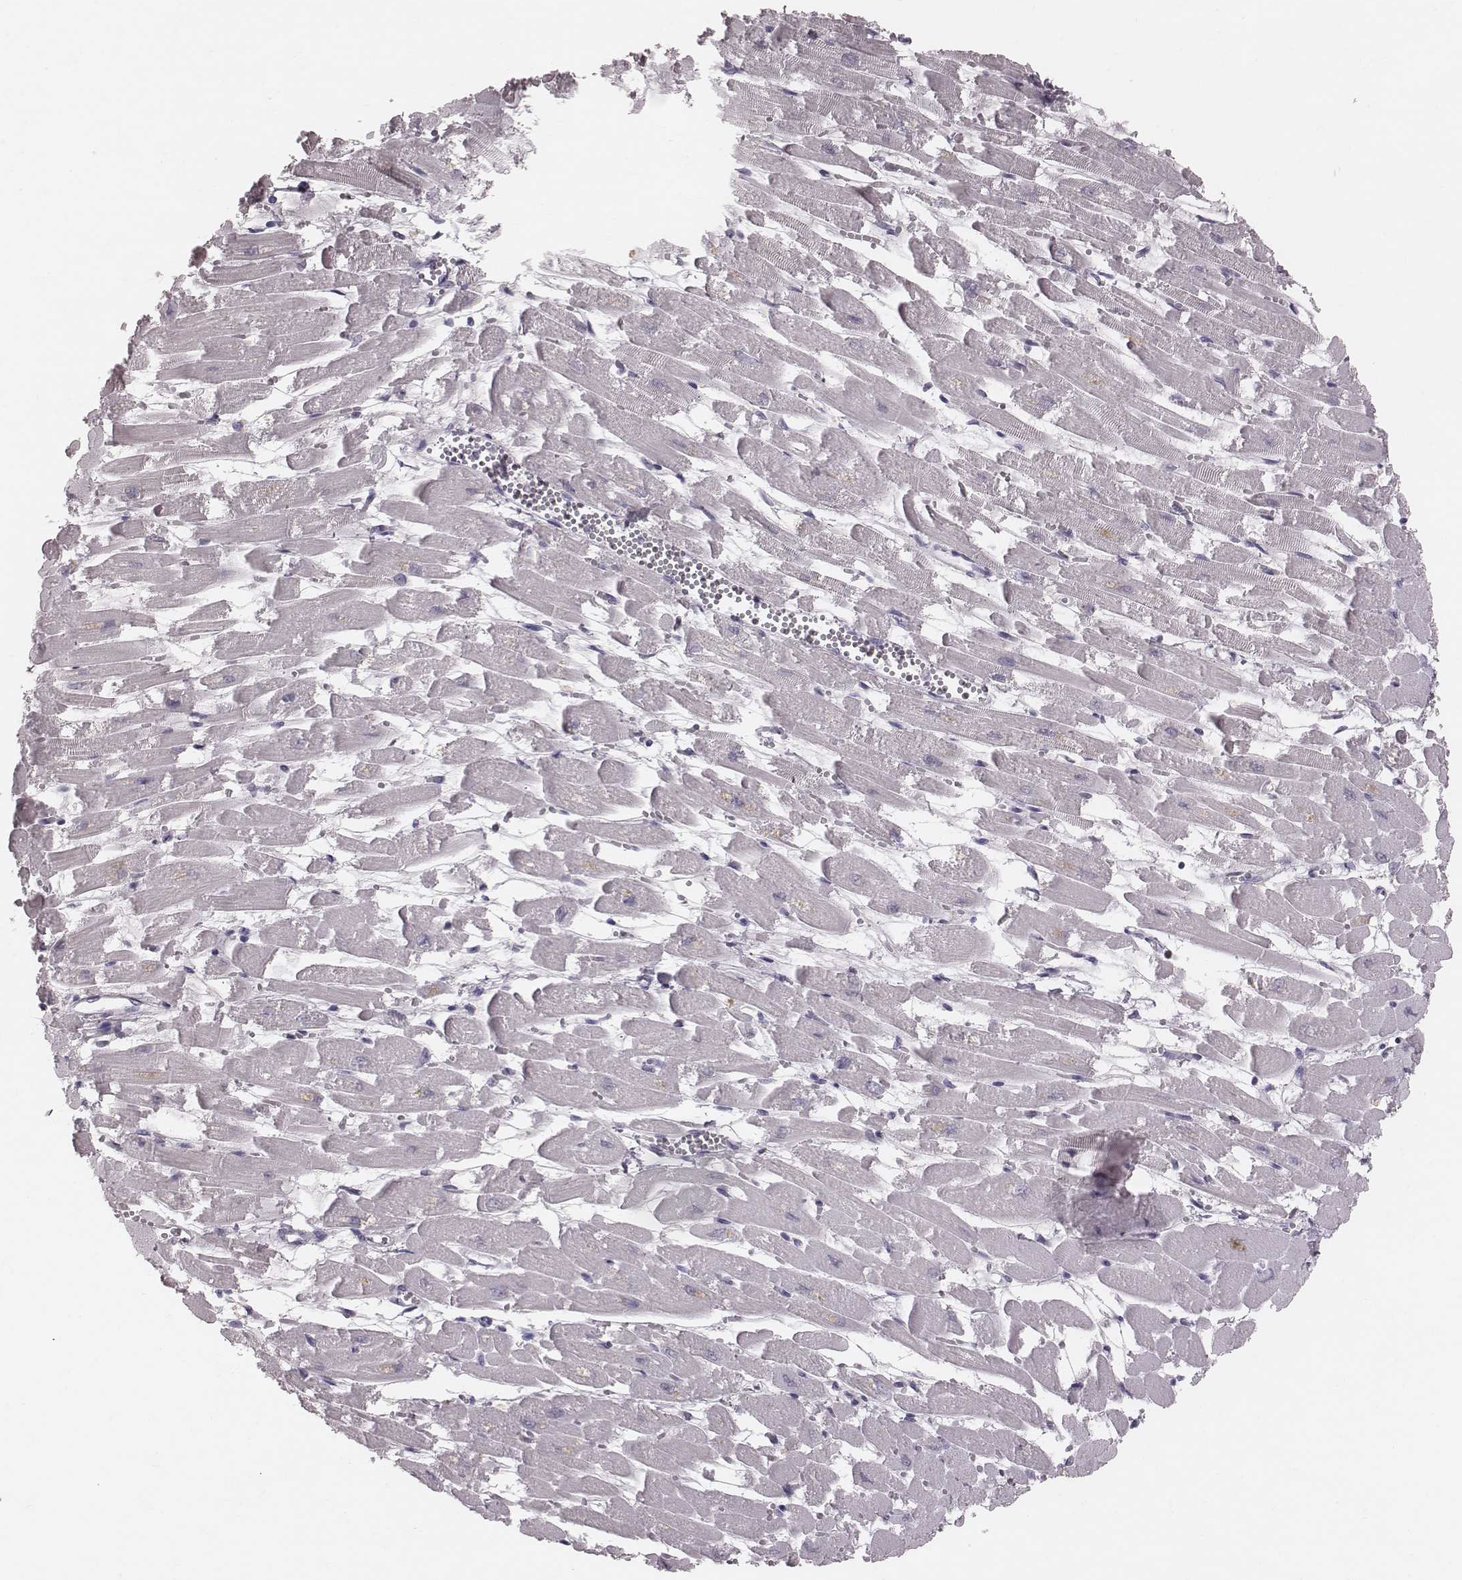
{"staining": {"intensity": "negative", "quantity": "none", "location": "none"}, "tissue": "heart muscle", "cell_type": "Cardiomyocytes", "image_type": "normal", "snomed": [{"axis": "morphology", "description": "Normal tissue, NOS"}, {"axis": "topography", "description": "Heart"}], "caption": "High power microscopy micrograph of an immunohistochemistry histopathology image of unremarkable heart muscle, revealing no significant expression in cardiomyocytes.", "gene": "CFTR", "patient": {"sex": "female", "age": 52}}